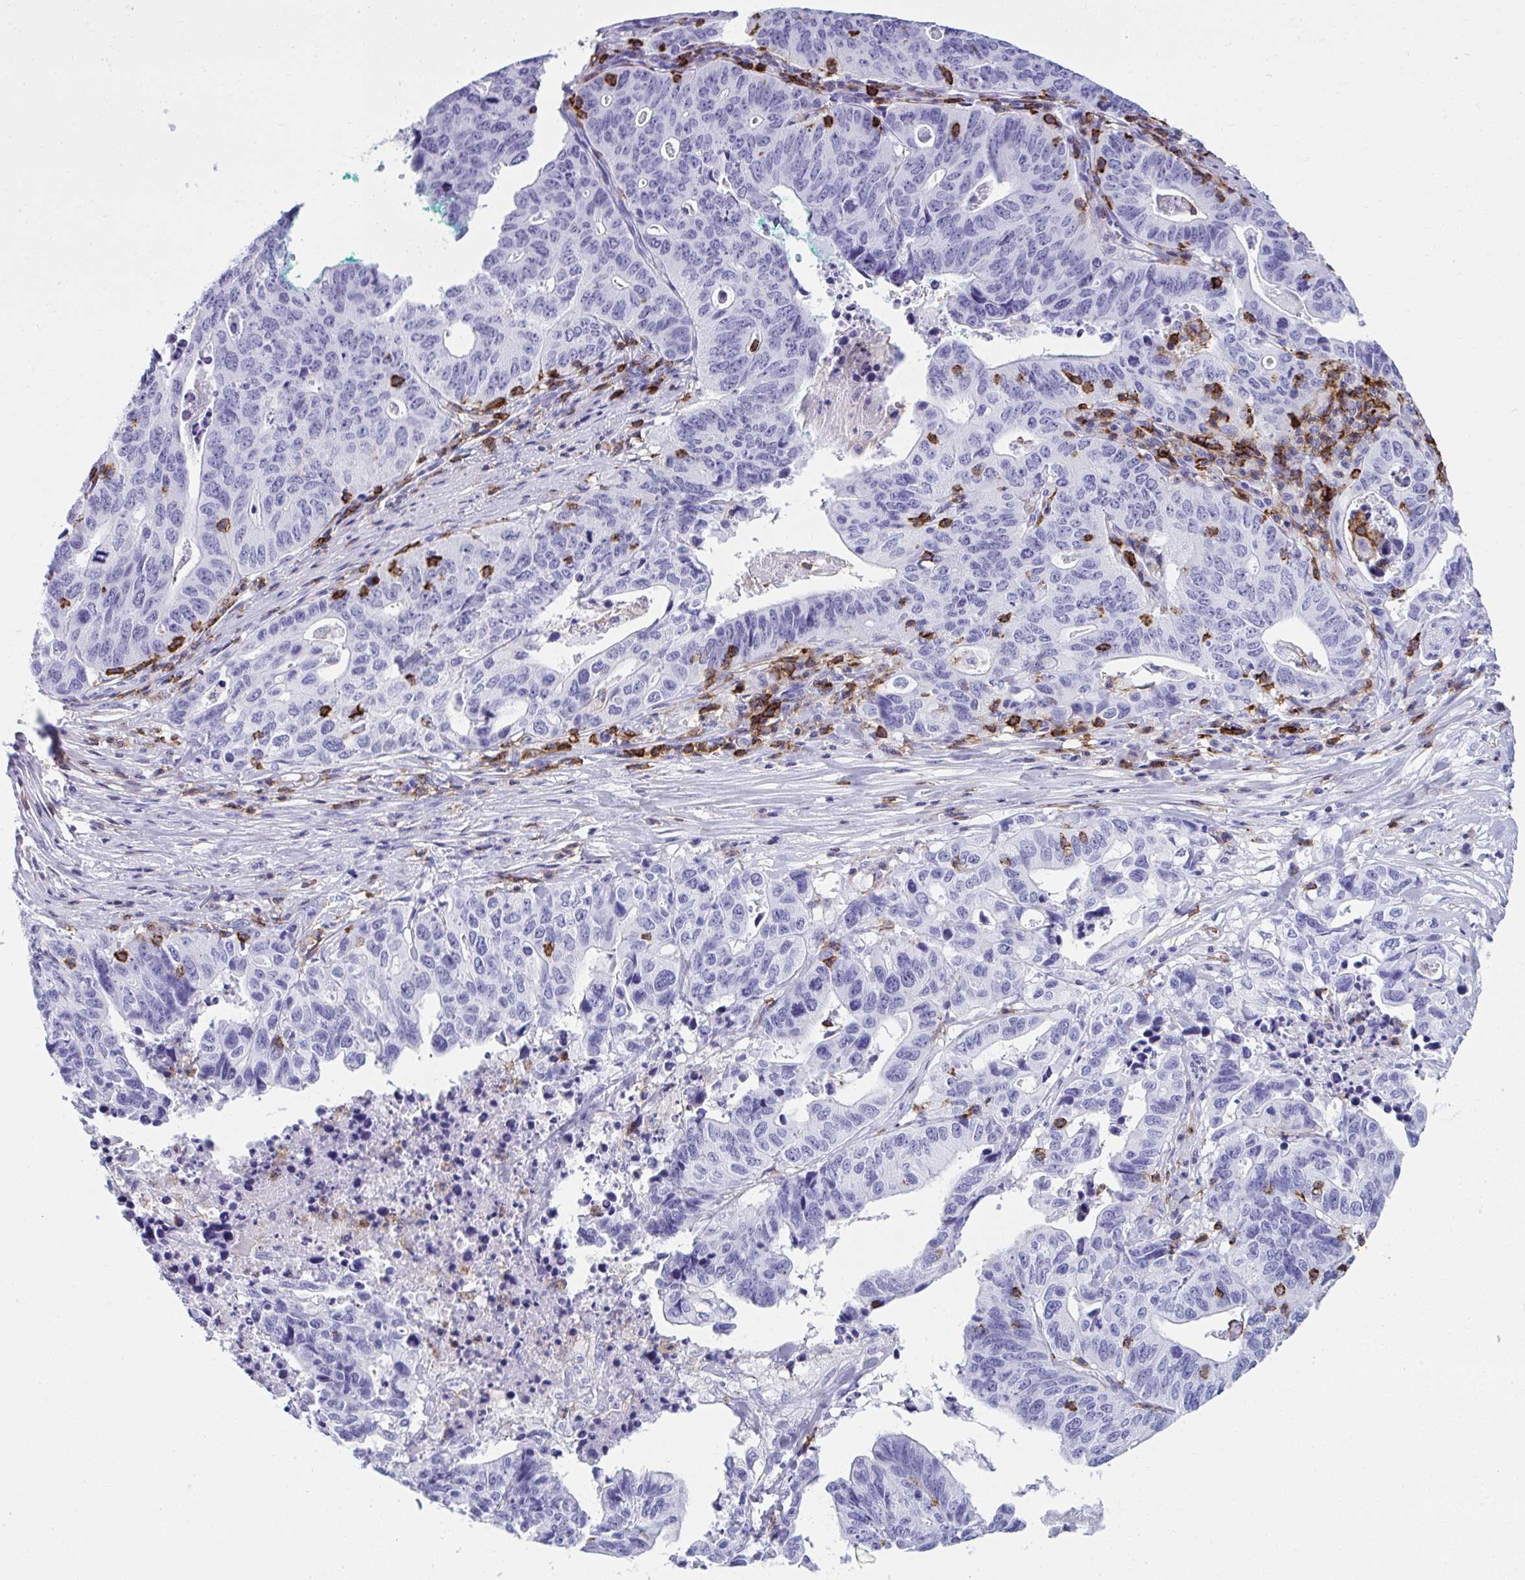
{"staining": {"intensity": "negative", "quantity": "none", "location": "none"}, "tissue": "stomach cancer", "cell_type": "Tumor cells", "image_type": "cancer", "snomed": [{"axis": "morphology", "description": "Adenocarcinoma, NOS"}, {"axis": "topography", "description": "Stomach, upper"}], "caption": "An image of human stomach adenocarcinoma is negative for staining in tumor cells.", "gene": "SPN", "patient": {"sex": "female", "age": 67}}